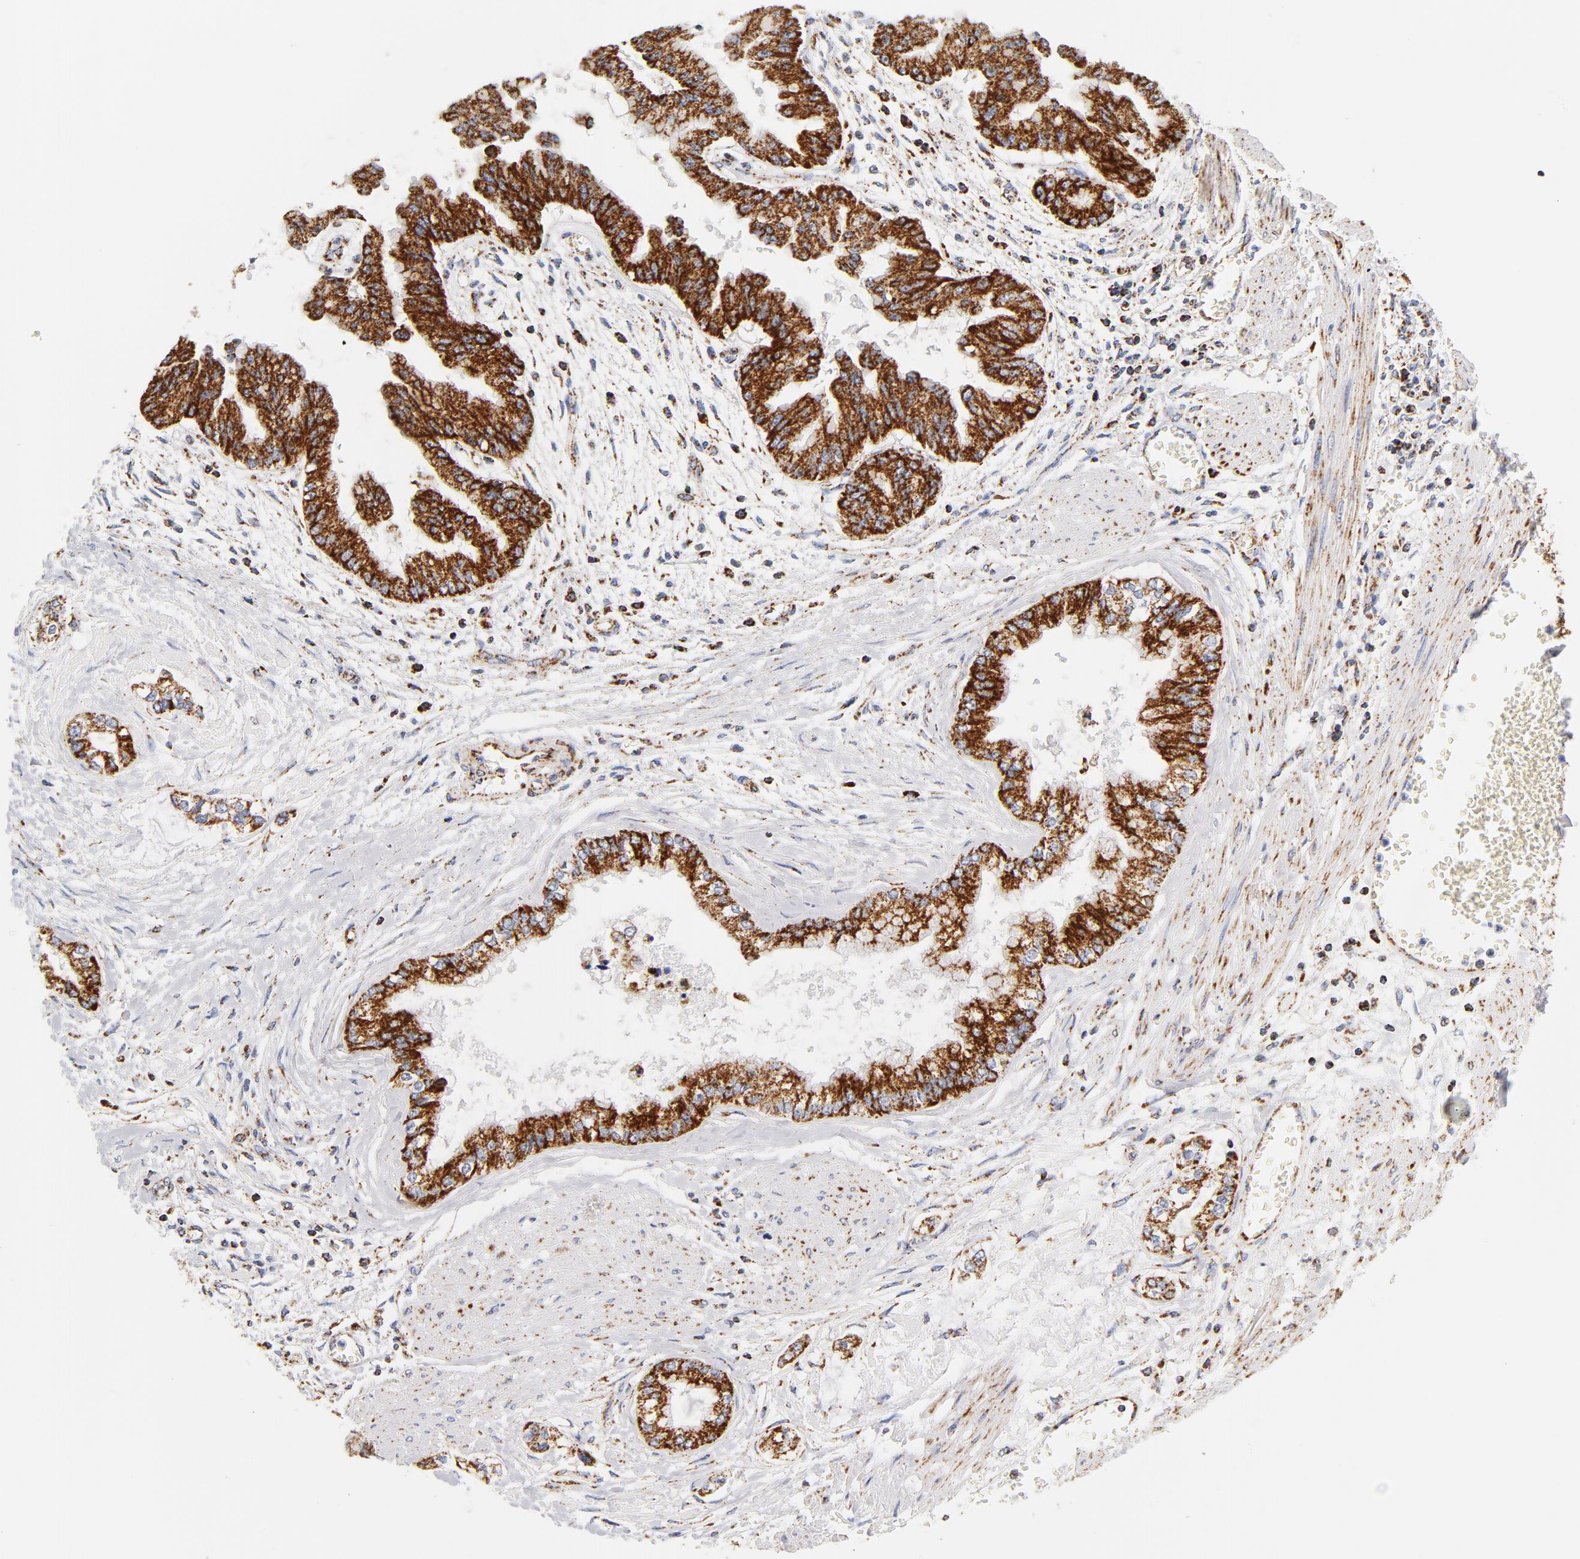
{"staining": {"intensity": "strong", "quantity": ">75%", "location": "cytoplasmic/membranous"}, "tissue": "liver cancer", "cell_type": "Tumor cells", "image_type": "cancer", "snomed": [{"axis": "morphology", "description": "Cholangiocarcinoma"}, {"axis": "topography", "description": "Liver"}], "caption": "Strong cytoplasmic/membranous protein positivity is seen in about >75% of tumor cells in liver cancer (cholangiocarcinoma). (DAB (3,3'-diaminobenzidine) = brown stain, brightfield microscopy at high magnification).", "gene": "ECHS1", "patient": {"sex": "female", "age": 79}}